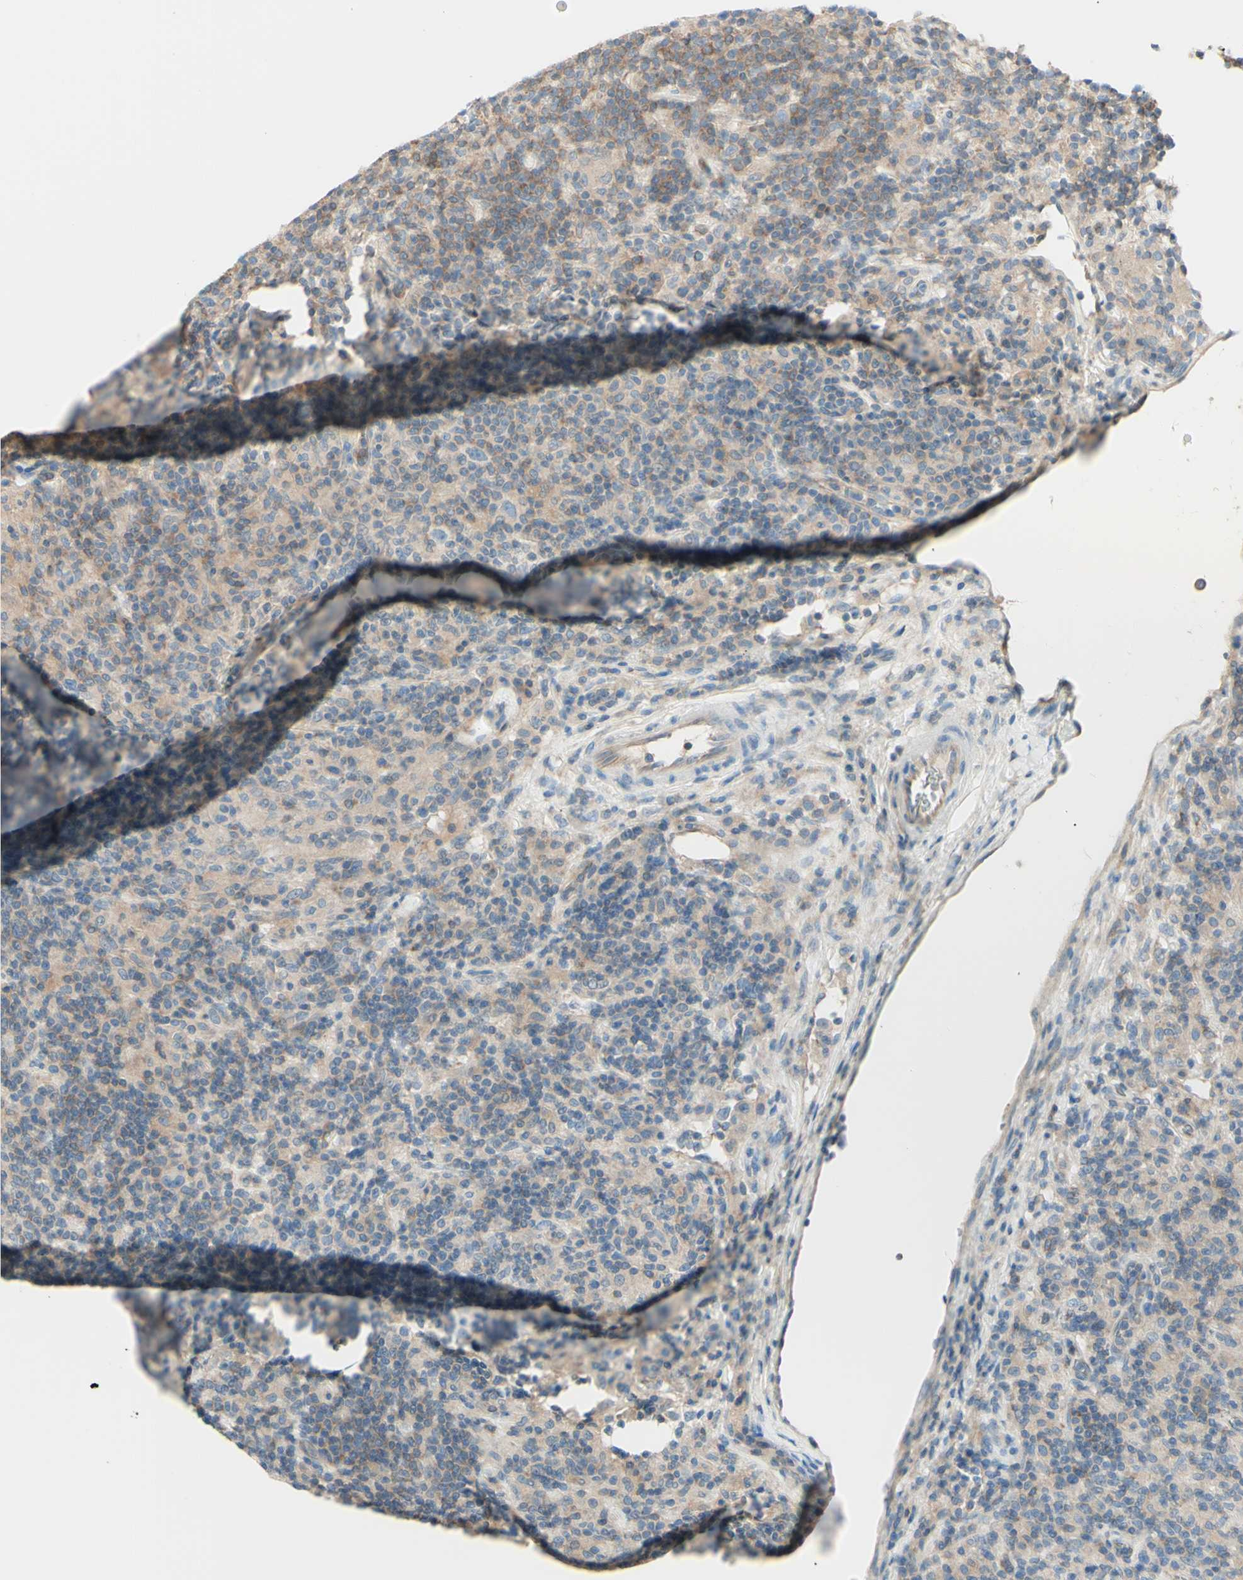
{"staining": {"intensity": "negative", "quantity": "none", "location": "none"}, "tissue": "lymphoma", "cell_type": "Tumor cells", "image_type": "cancer", "snomed": [{"axis": "morphology", "description": "Hodgkin's disease, NOS"}, {"axis": "topography", "description": "Lymph node"}], "caption": "A histopathology image of human lymphoma is negative for staining in tumor cells. The staining was performed using DAB (3,3'-diaminobenzidine) to visualize the protein expression in brown, while the nuclei were stained in blue with hematoxylin (Magnification: 20x).", "gene": "MTM1", "patient": {"sex": "male", "age": 70}}